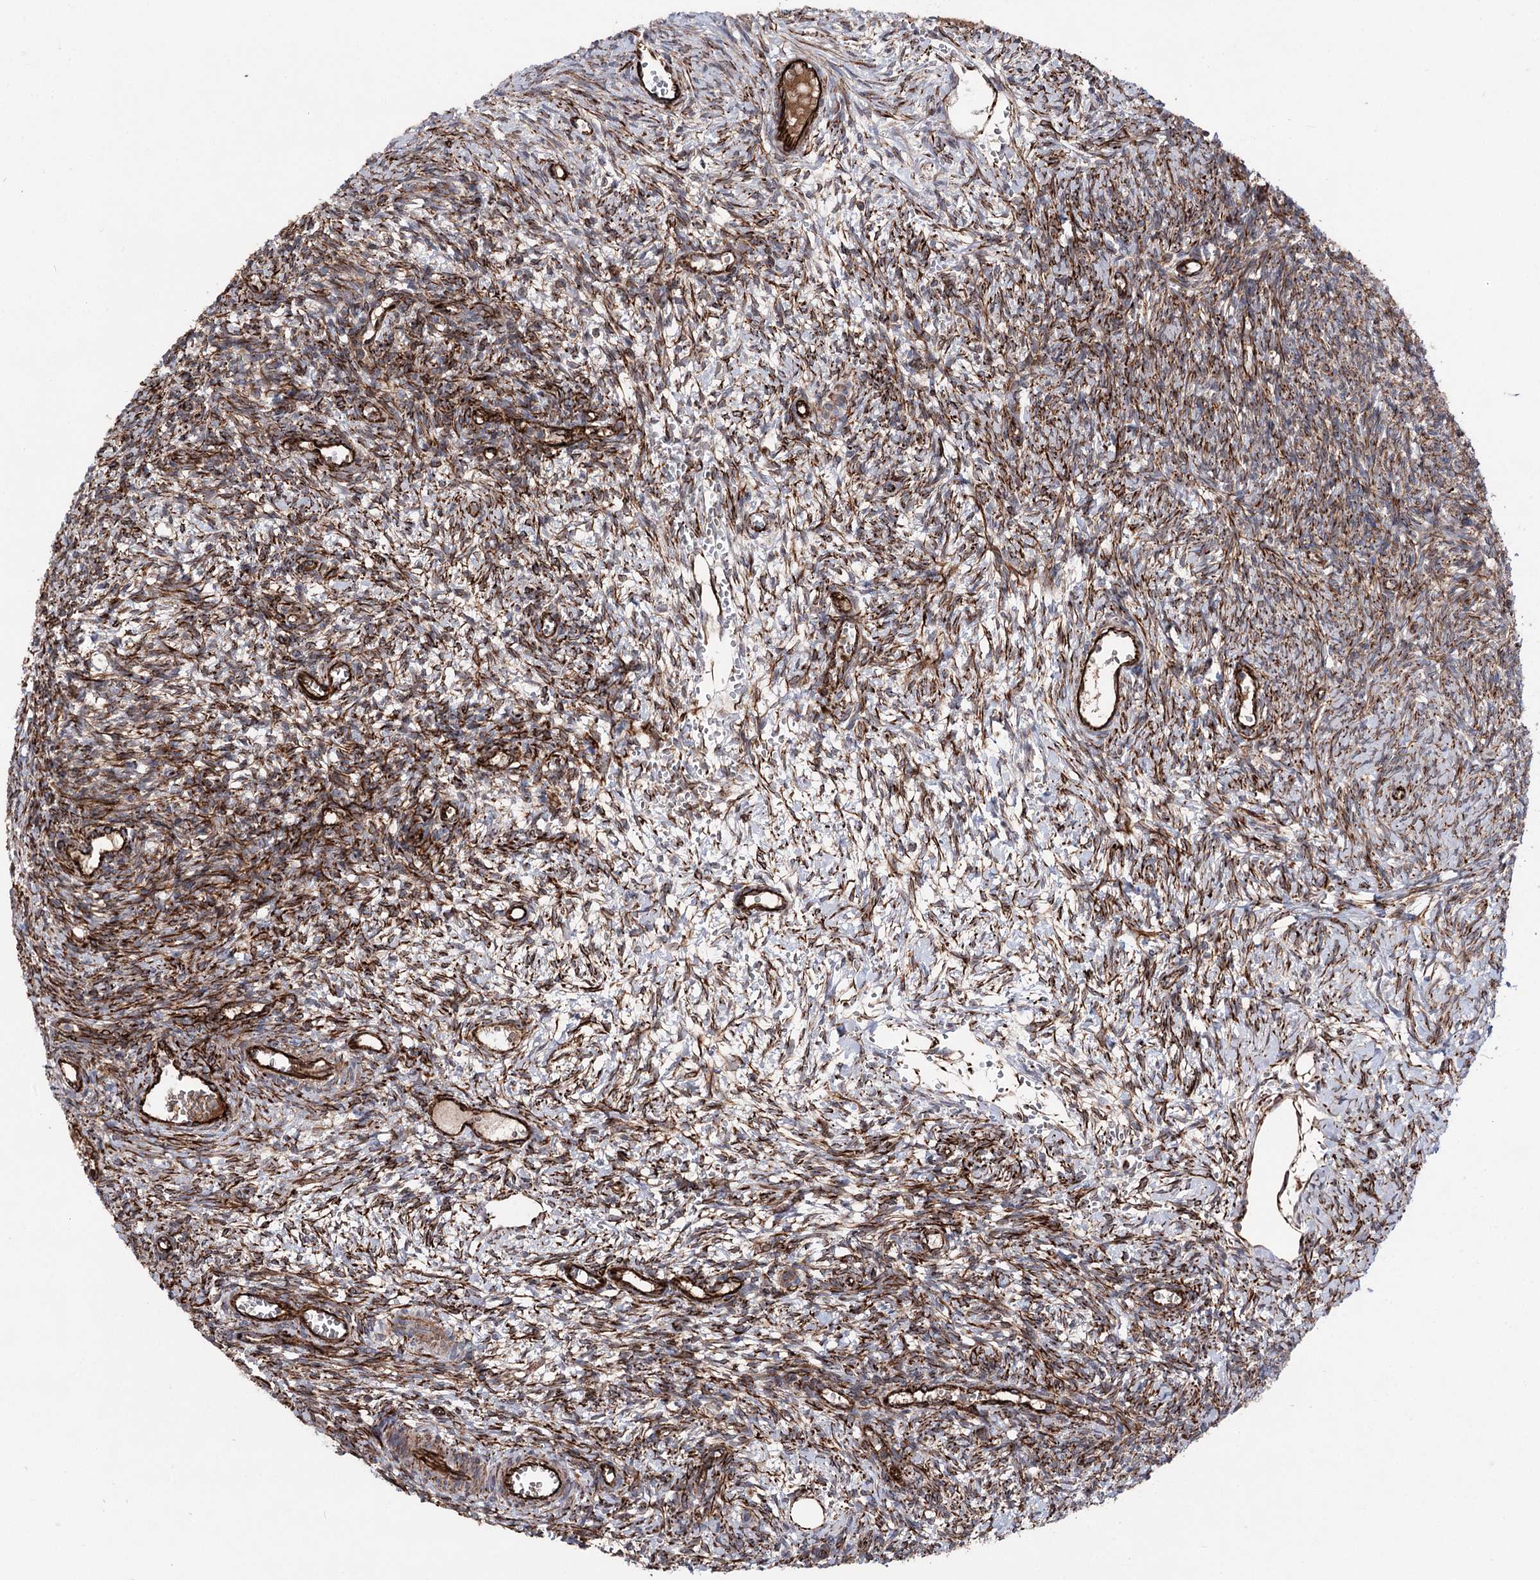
{"staining": {"intensity": "moderate", "quantity": ">75%", "location": "cytoplasmic/membranous"}, "tissue": "ovary", "cell_type": "Ovarian stroma cells", "image_type": "normal", "snomed": [{"axis": "morphology", "description": "Normal tissue, NOS"}, {"axis": "topography", "description": "Ovary"}], "caption": "A brown stain labels moderate cytoplasmic/membranous staining of a protein in ovarian stroma cells of normal ovary.", "gene": "MIB1", "patient": {"sex": "female", "age": 39}}